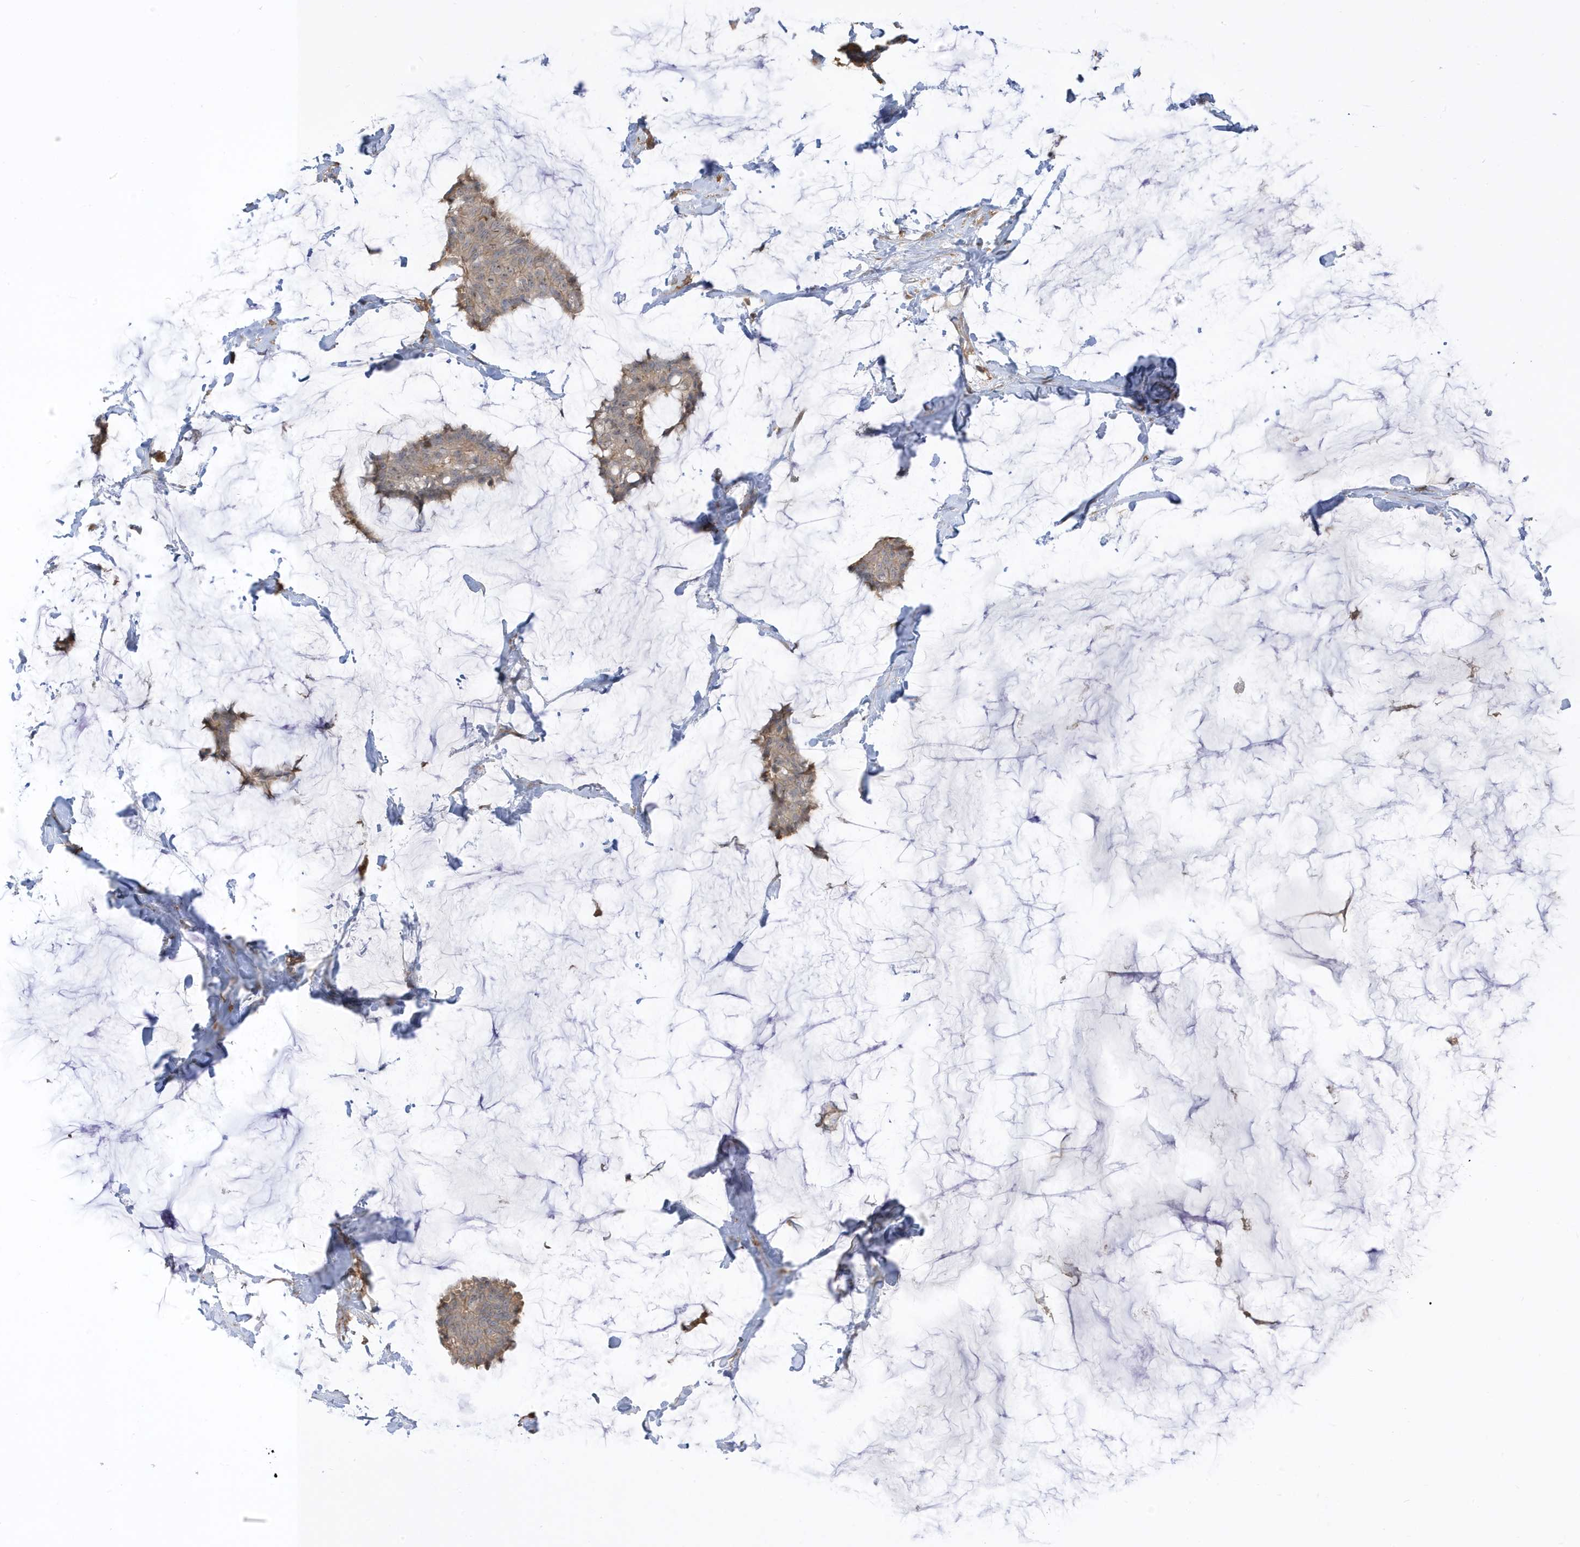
{"staining": {"intensity": "weak", "quantity": "25%-75%", "location": "cytoplasmic/membranous"}, "tissue": "breast cancer", "cell_type": "Tumor cells", "image_type": "cancer", "snomed": [{"axis": "morphology", "description": "Duct carcinoma"}, {"axis": "topography", "description": "Breast"}], "caption": "Breast cancer tissue reveals weak cytoplasmic/membranous positivity in approximately 25%-75% of tumor cells", "gene": "ZBTB8A", "patient": {"sex": "female", "age": 93}}